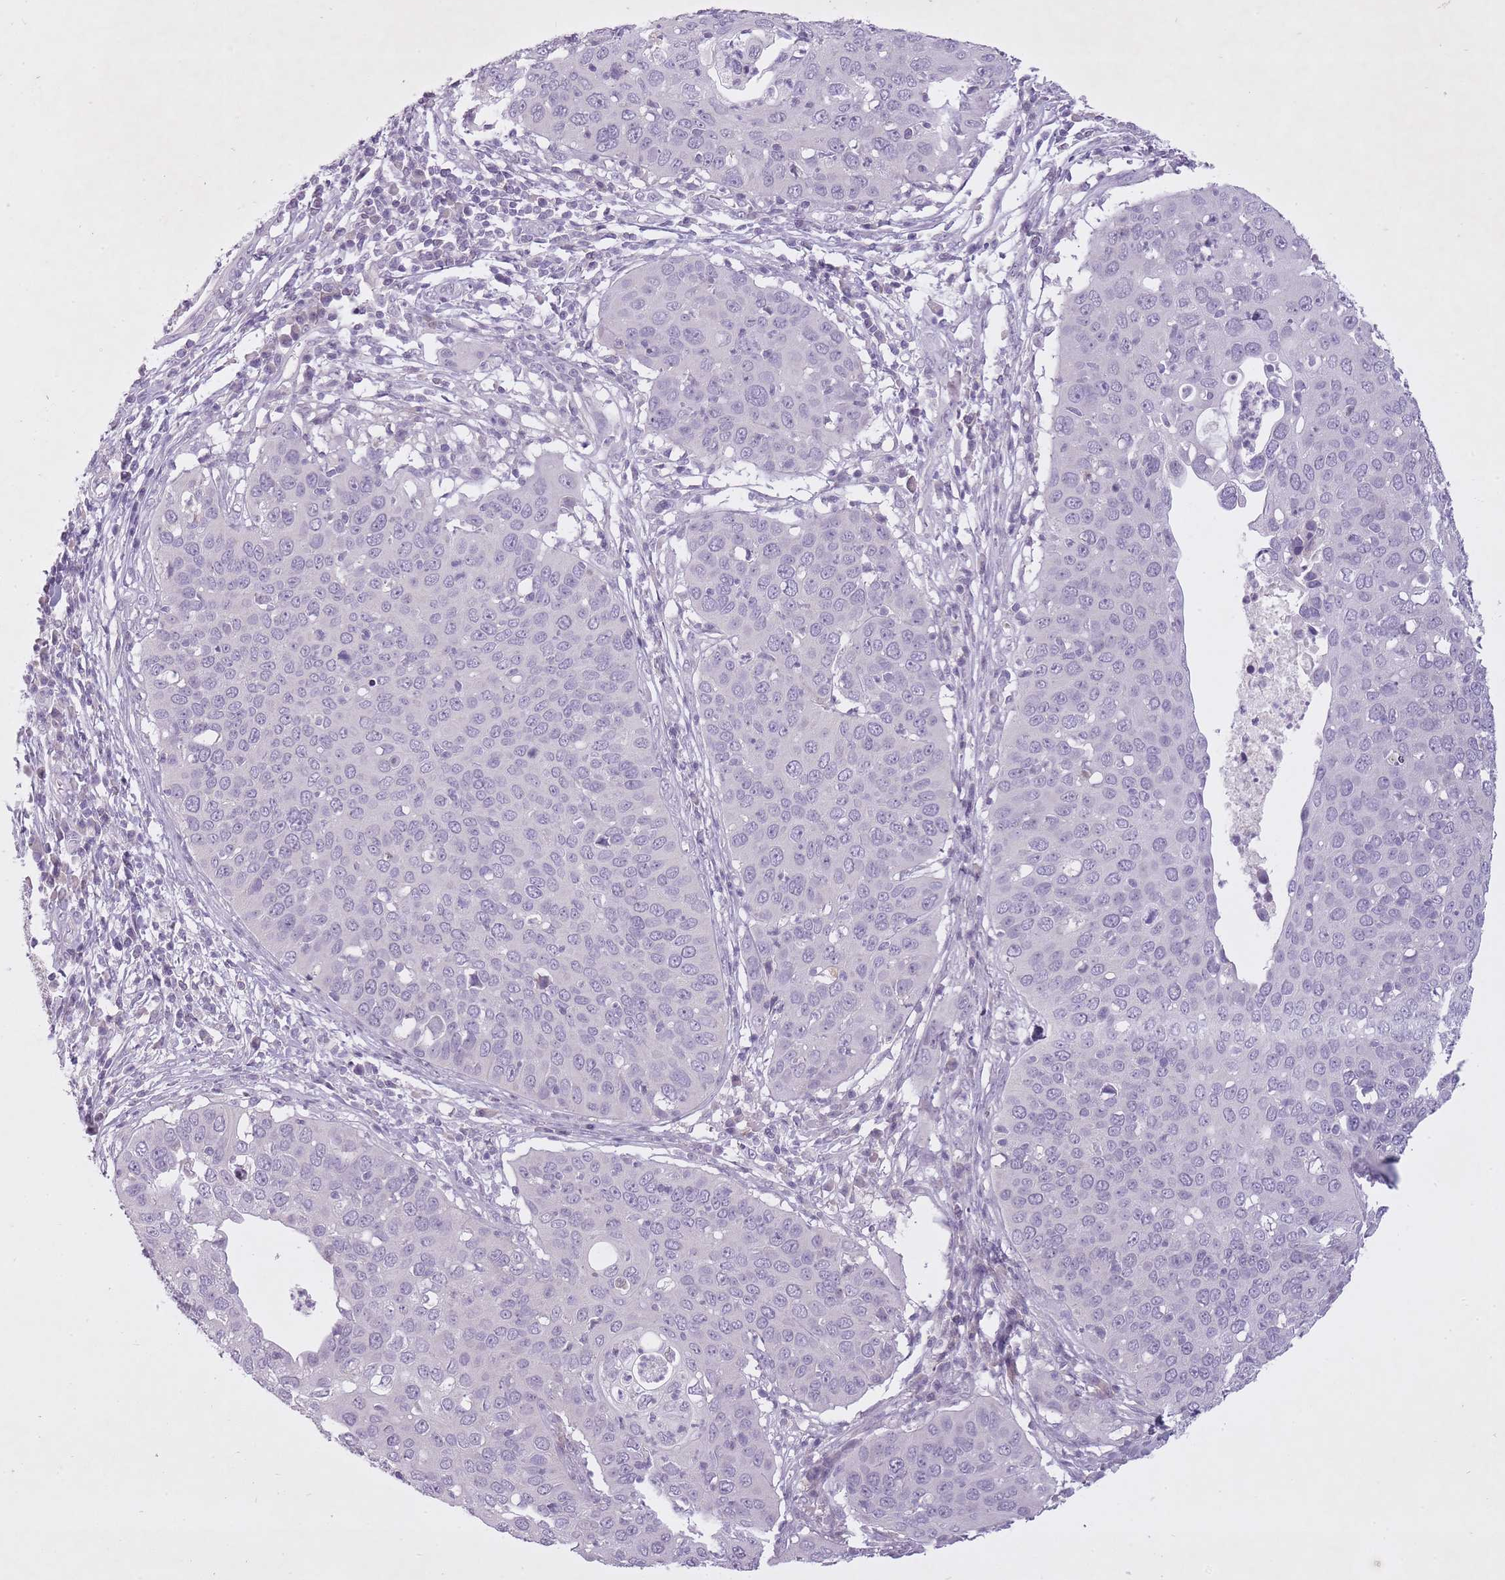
{"staining": {"intensity": "negative", "quantity": "none", "location": "none"}, "tissue": "cervical cancer", "cell_type": "Tumor cells", "image_type": "cancer", "snomed": [{"axis": "morphology", "description": "Squamous cell carcinoma, NOS"}, {"axis": "topography", "description": "Cervix"}], "caption": "An immunohistochemistry (IHC) image of cervical cancer (squamous cell carcinoma) is shown. There is no staining in tumor cells of cervical cancer (squamous cell carcinoma).", "gene": "FAM43B", "patient": {"sex": "female", "age": 36}}